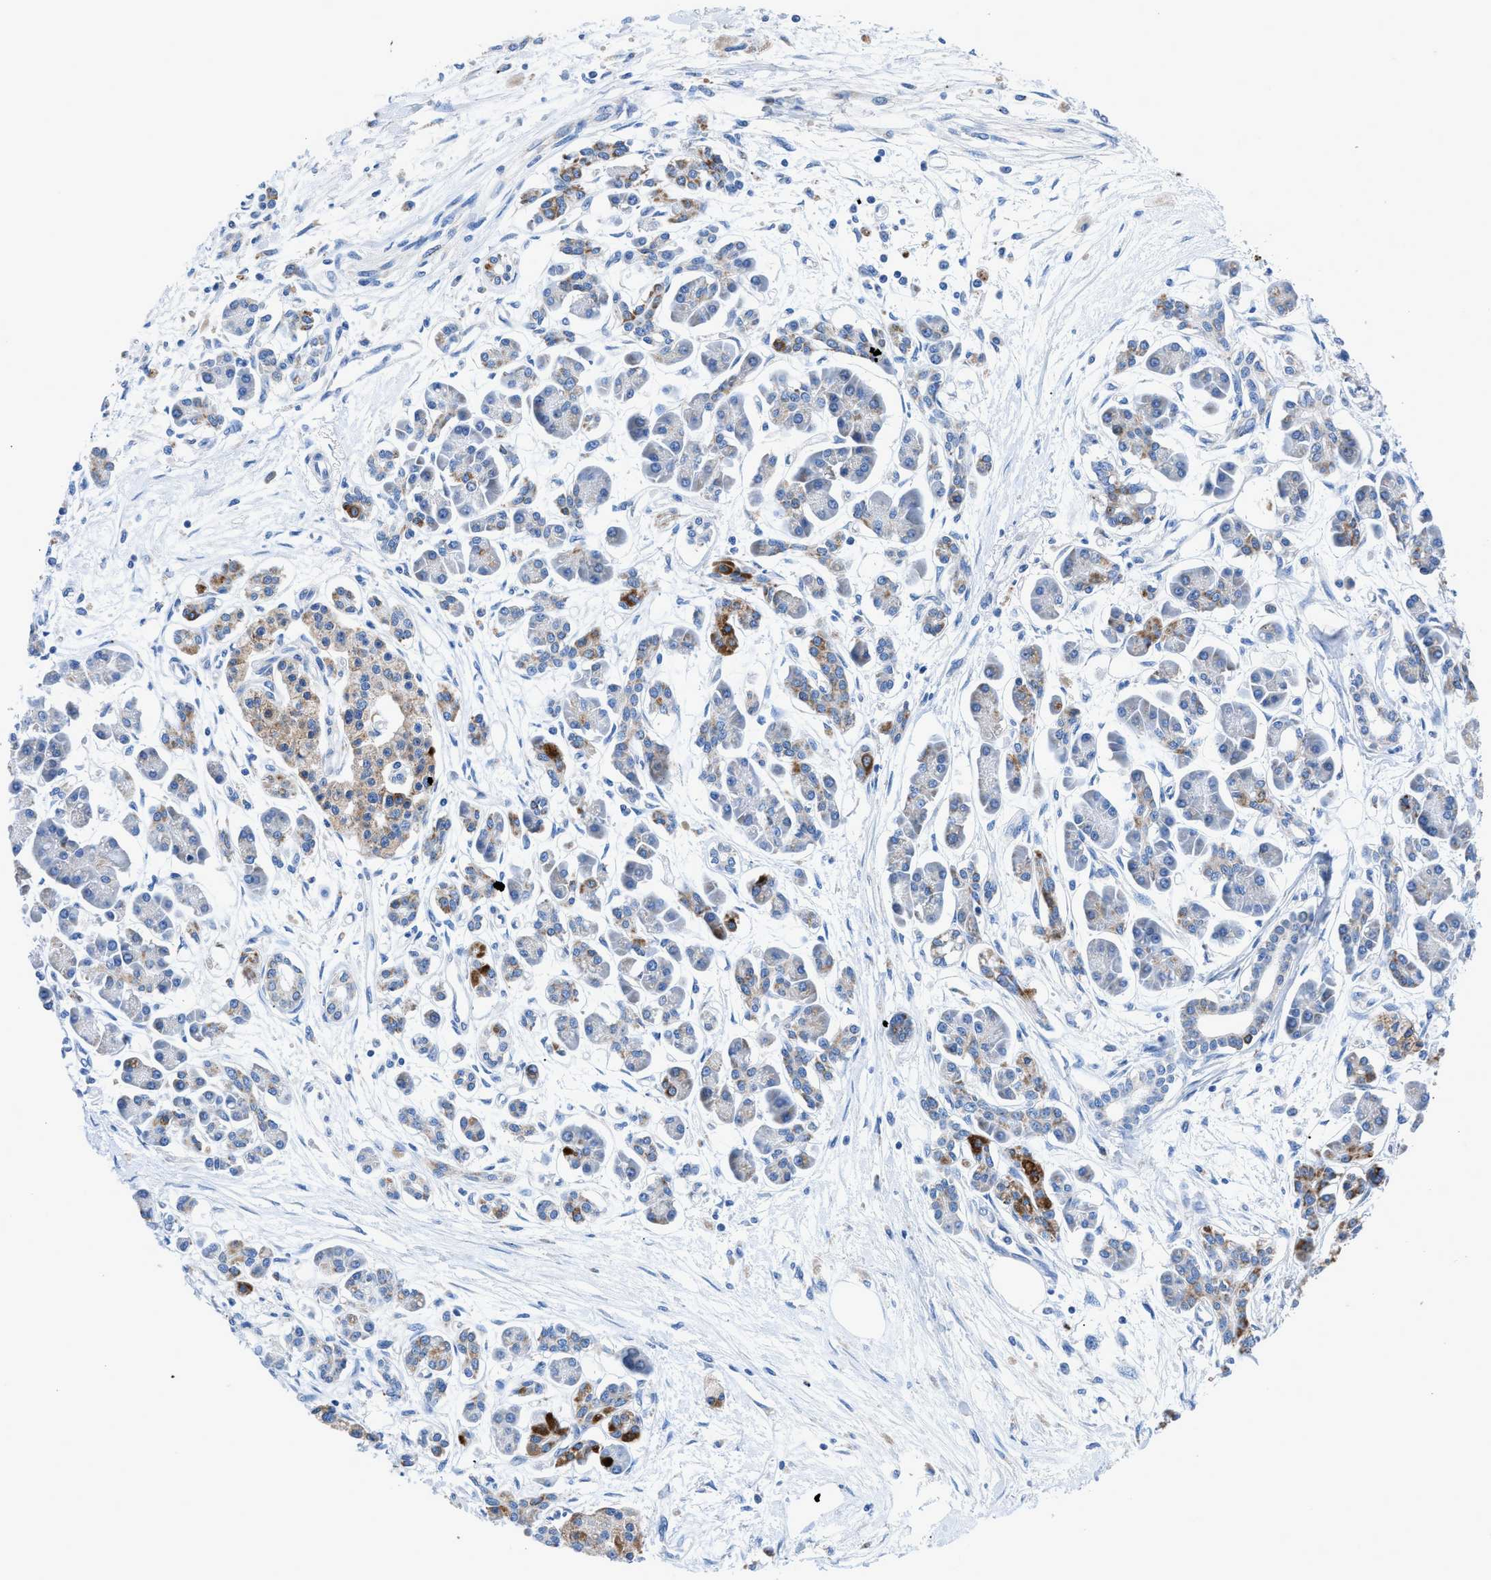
{"staining": {"intensity": "strong", "quantity": ">75%", "location": "cytoplasmic/membranous"}, "tissue": "pancreatic cancer", "cell_type": "Tumor cells", "image_type": "cancer", "snomed": [{"axis": "morphology", "description": "Adenocarcinoma, NOS"}, {"axis": "topography", "description": "Pancreas"}], "caption": "Immunohistochemistry (DAB (3,3'-diaminobenzidine)) staining of pancreatic cancer (adenocarcinoma) displays strong cytoplasmic/membranous protein staining in approximately >75% of tumor cells.", "gene": "ZDHHC3", "patient": {"sex": "female", "age": 77}}